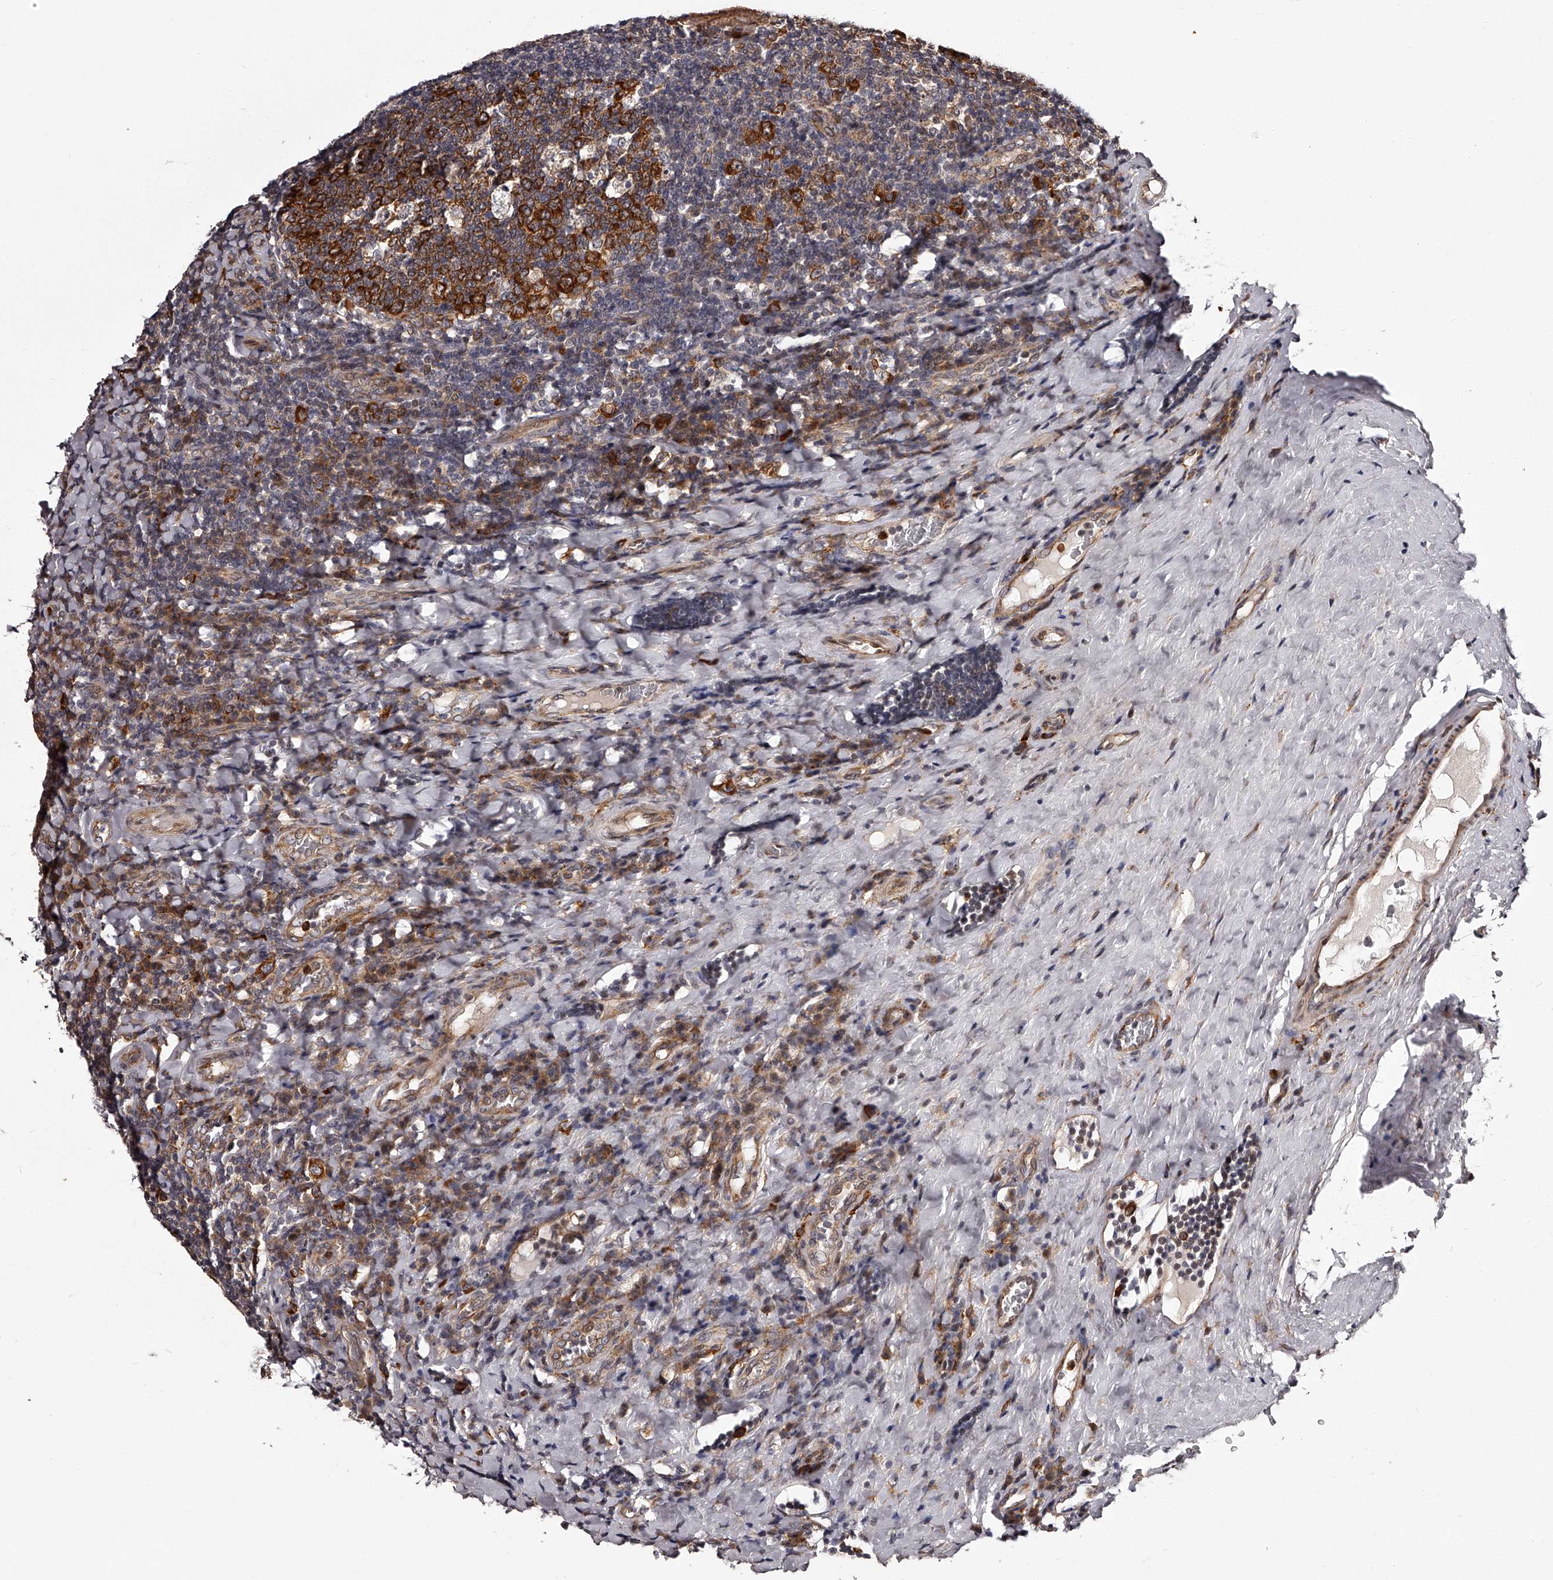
{"staining": {"intensity": "strong", "quantity": "25%-75%", "location": "cytoplasmic/membranous"}, "tissue": "tonsil", "cell_type": "Germinal center cells", "image_type": "normal", "snomed": [{"axis": "morphology", "description": "Normal tissue, NOS"}, {"axis": "topography", "description": "Tonsil"}], "caption": "Approximately 25%-75% of germinal center cells in unremarkable tonsil demonstrate strong cytoplasmic/membranous protein expression as visualized by brown immunohistochemical staining.", "gene": "RSC1A1", "patient": {"sex": "male", "age": 17}}